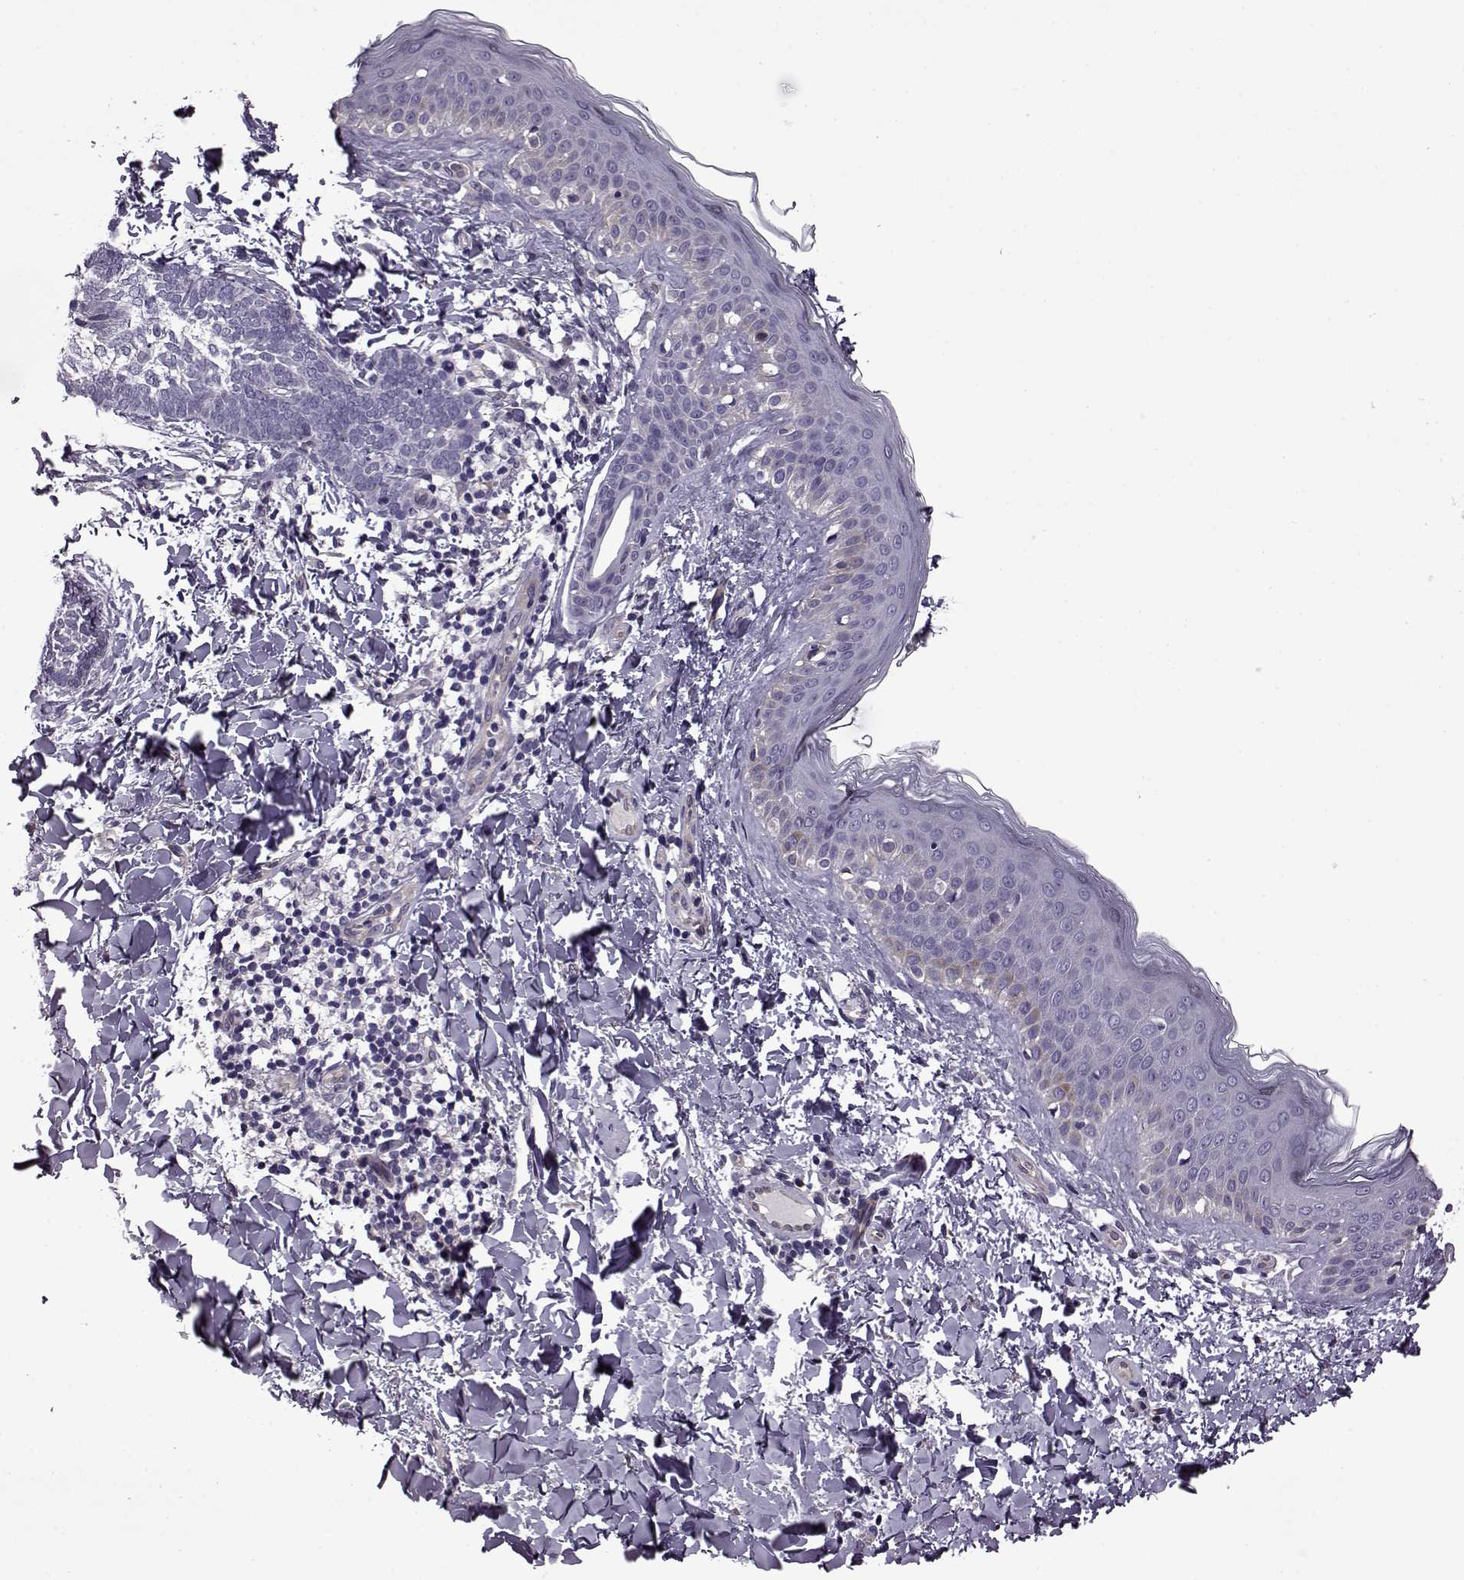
{"staining": {"intensity": "negative", "quantity": "none", "location": "none"}, "tissue": "skin cancer", "cell_type": "Tumor cells", "image_type": "cancer", "snomed": [{"axis": "morphology", "description": "Normal tissue, NOS"}, {"axis": "morphology", "description": "Basal cell carcinoma"}, {"axis": "topography", "description": "Skin"}], "caption": "This histopathology image is of skin cancer (basal cell carcinoma) stained with immunohistochemistry (IHC) to label a protein in brown with the nuclei are counter-stained blue. There is no positivity in tumor cells.", "gene": "EDDM3B", "patient": {"sex": "male", "age": 46}}